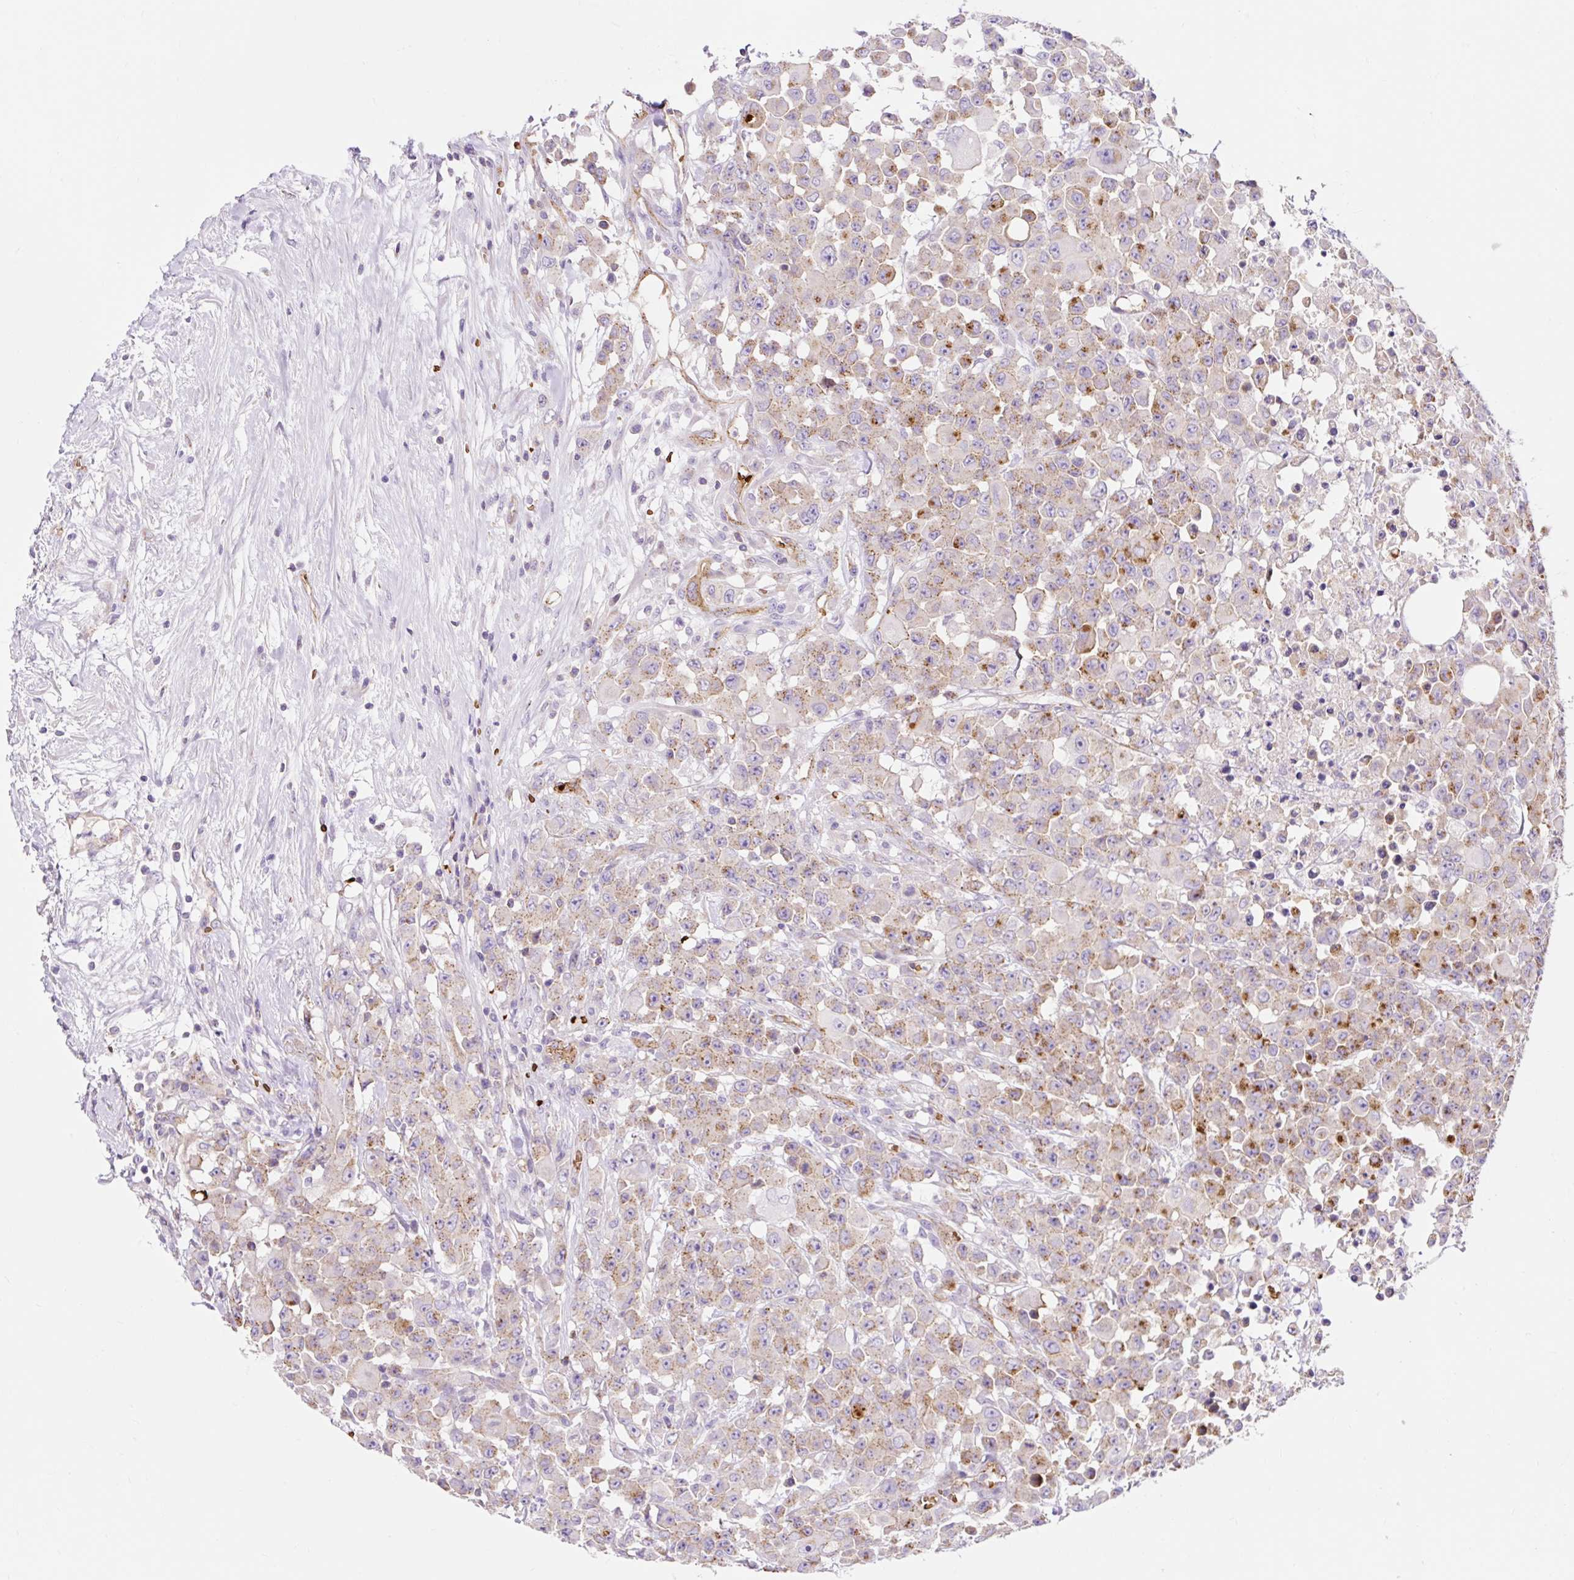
{"staining": {"intensity": "moderate", "quantity": "25%-75%", "location": "cytoplasmic/membranous"}, "tissue": "colorectal cancer", "cell_type": "Tumor cells", "image_type": "cancer", "snomed": [{"axis": "morphology", "description": "Adenocarcinoma, NOS"}, {"axis": "topography", "description": "Colon"}], "caption": "Immunohistochemical staining of colorectal cancer shows moderate cytoplasmic/membranous protein staining in approximately 25%-75% of tumor cells. Using DAB (brown) and hematoxylin (blue) stains, captured at high magnification using brightfield microscopy.", "gene": "HIP1R", "patient": {"sex": "male", "age": 51}}